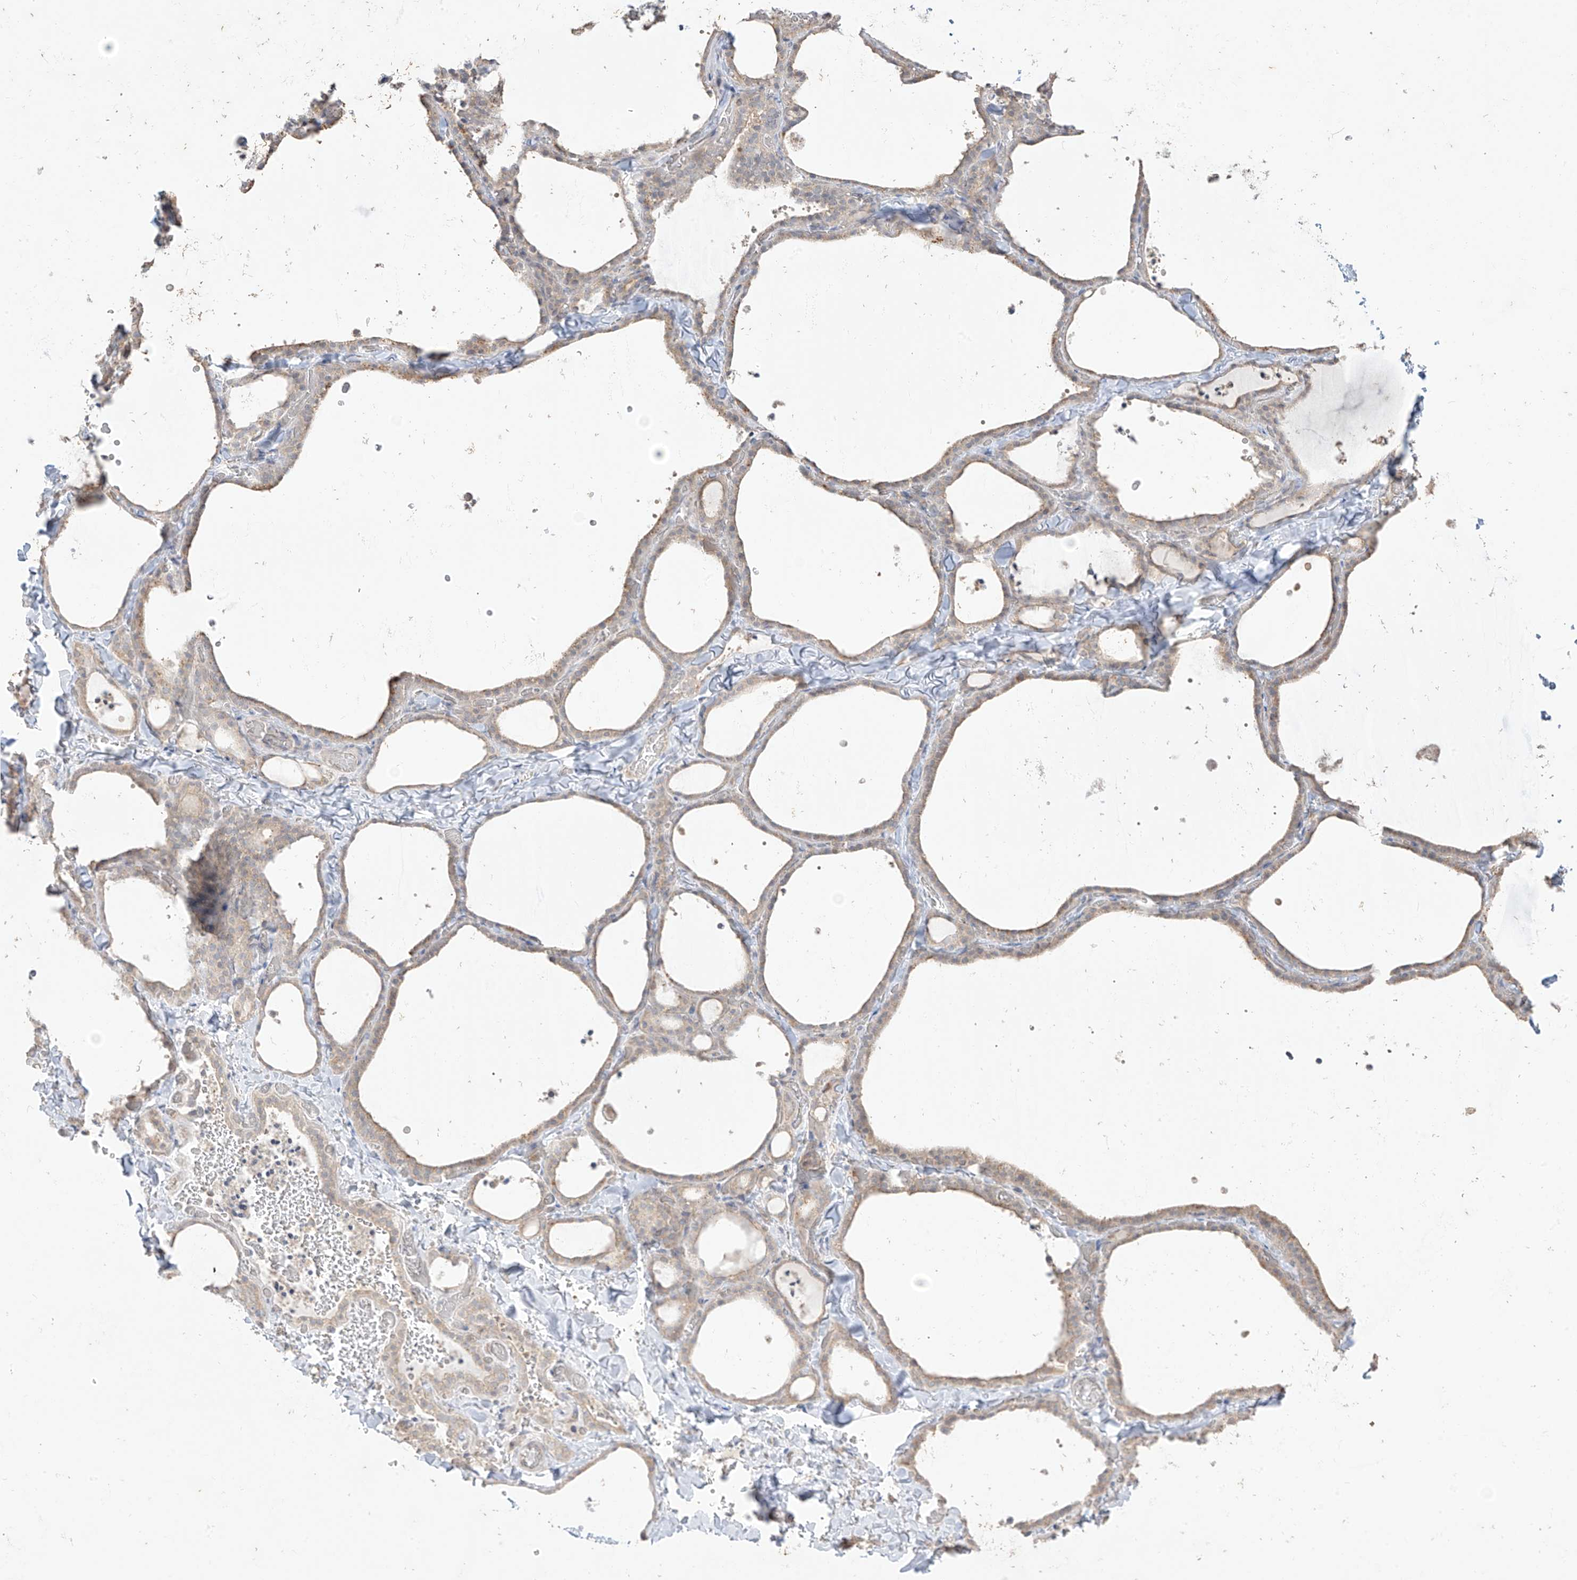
{"staining": {"intensity": "moderate", "quantity": "<25%", "location": "cytoplasmic/membranous"}, "tissue": "thyroid gland", "cell_type": "Glandular cells", "image_type": "normal", "snomed": [{"axis": "morphology", "description": "Normal tissue, NOS"}, {"axis": "topography", "description": "Thyroid gland"}], "caption": "Human thyroid gland stained for a protein (brown) displays moderate cytoplasmic/membranous positive staining in approximately <25% of glandular cells.", "gene": "ANGEL2", "patient": {"sex": "female", "age": 22}}